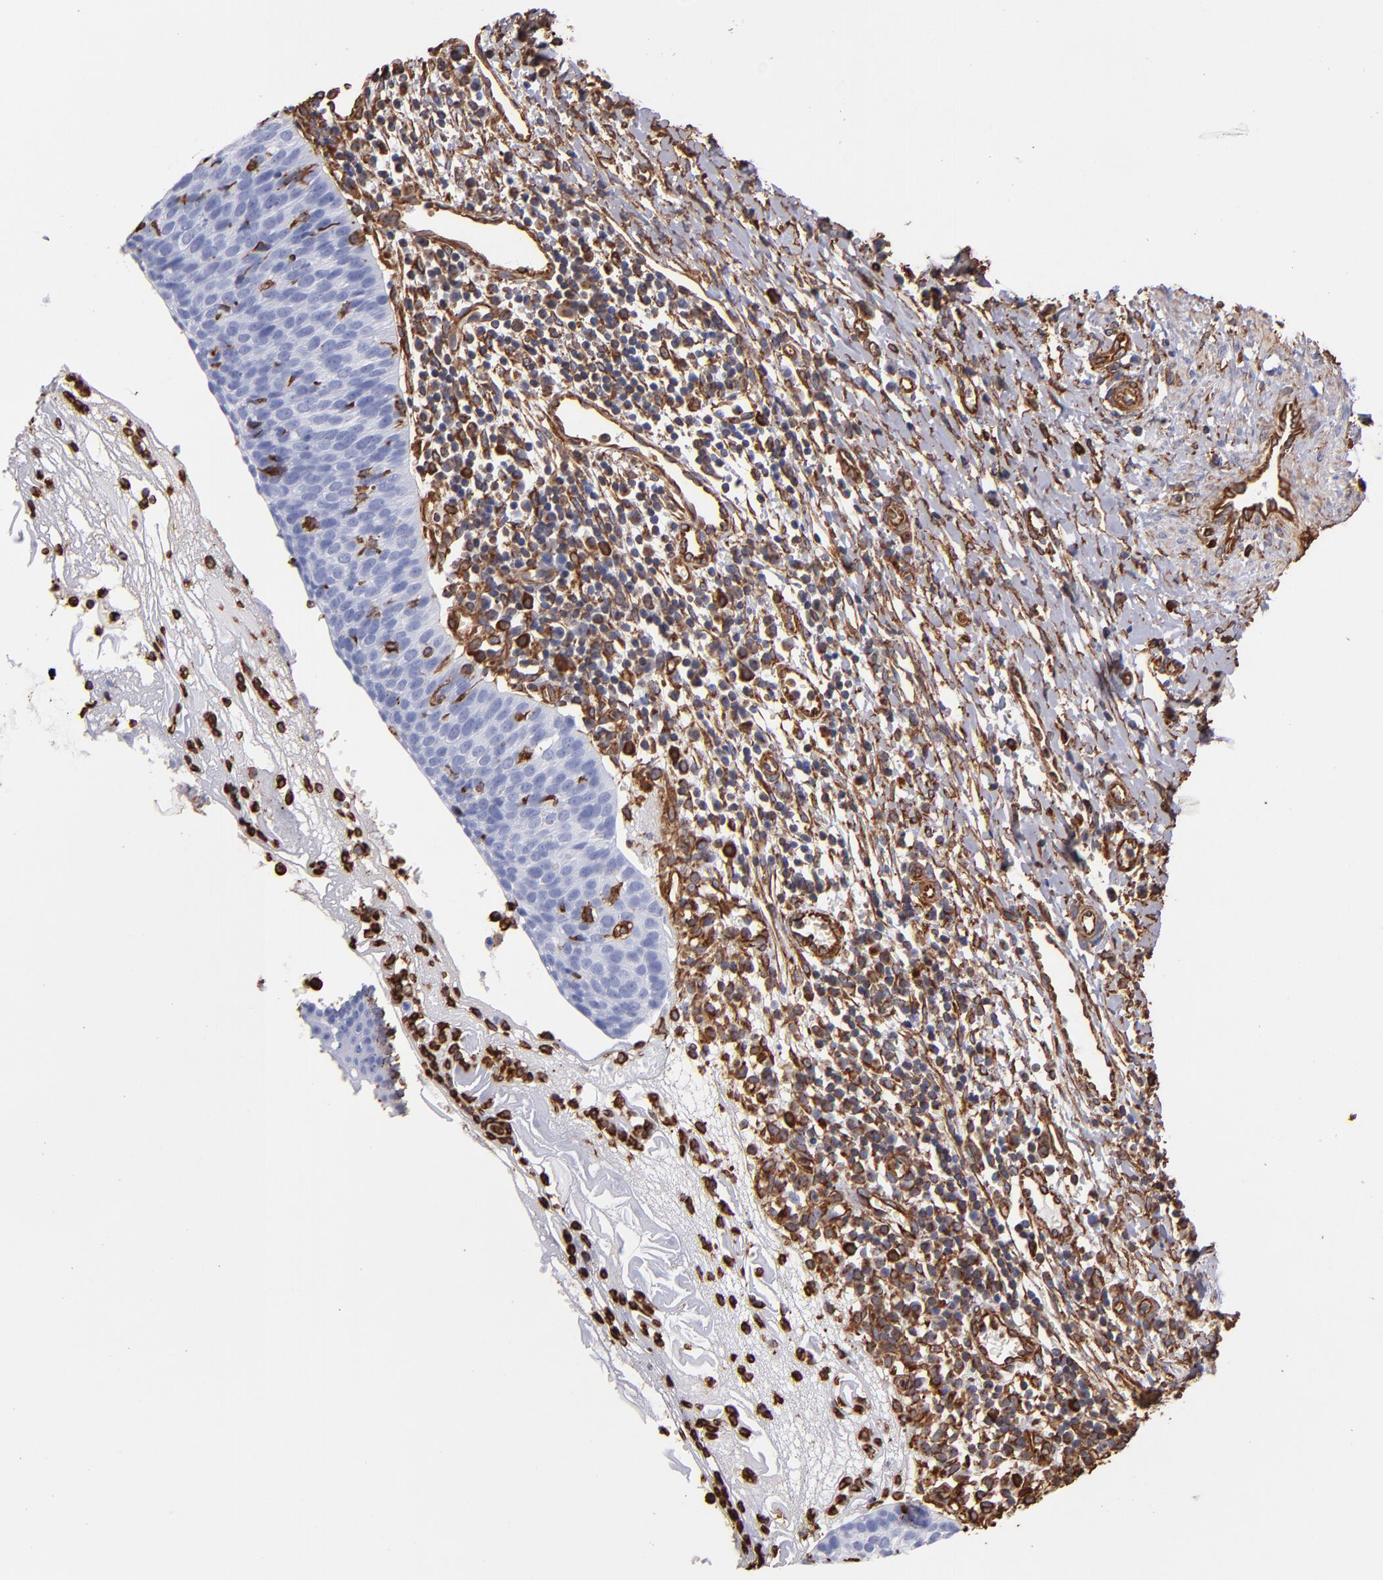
{"staining": {"intensity": "negative", "quantity": "none", "location": "none"}, "tissue": "cervical cancer", "cell_type": "Tumor cells", "image_type": "cancer", "snomed": [{"axis": "morphology", "description": "Normal tissue, NOS"}, {"axis": "morphology", "description": "Squamous cell carcinoma, NOS"}, {"axis": "topography", "description": "Cervix"}], "caption": "Human cervical cancer stained for a protein using immunohistochemistry reveals no positivity in tumor cells.", "gene": "VIM", "patient": {"sex": "female", "age": 39}}